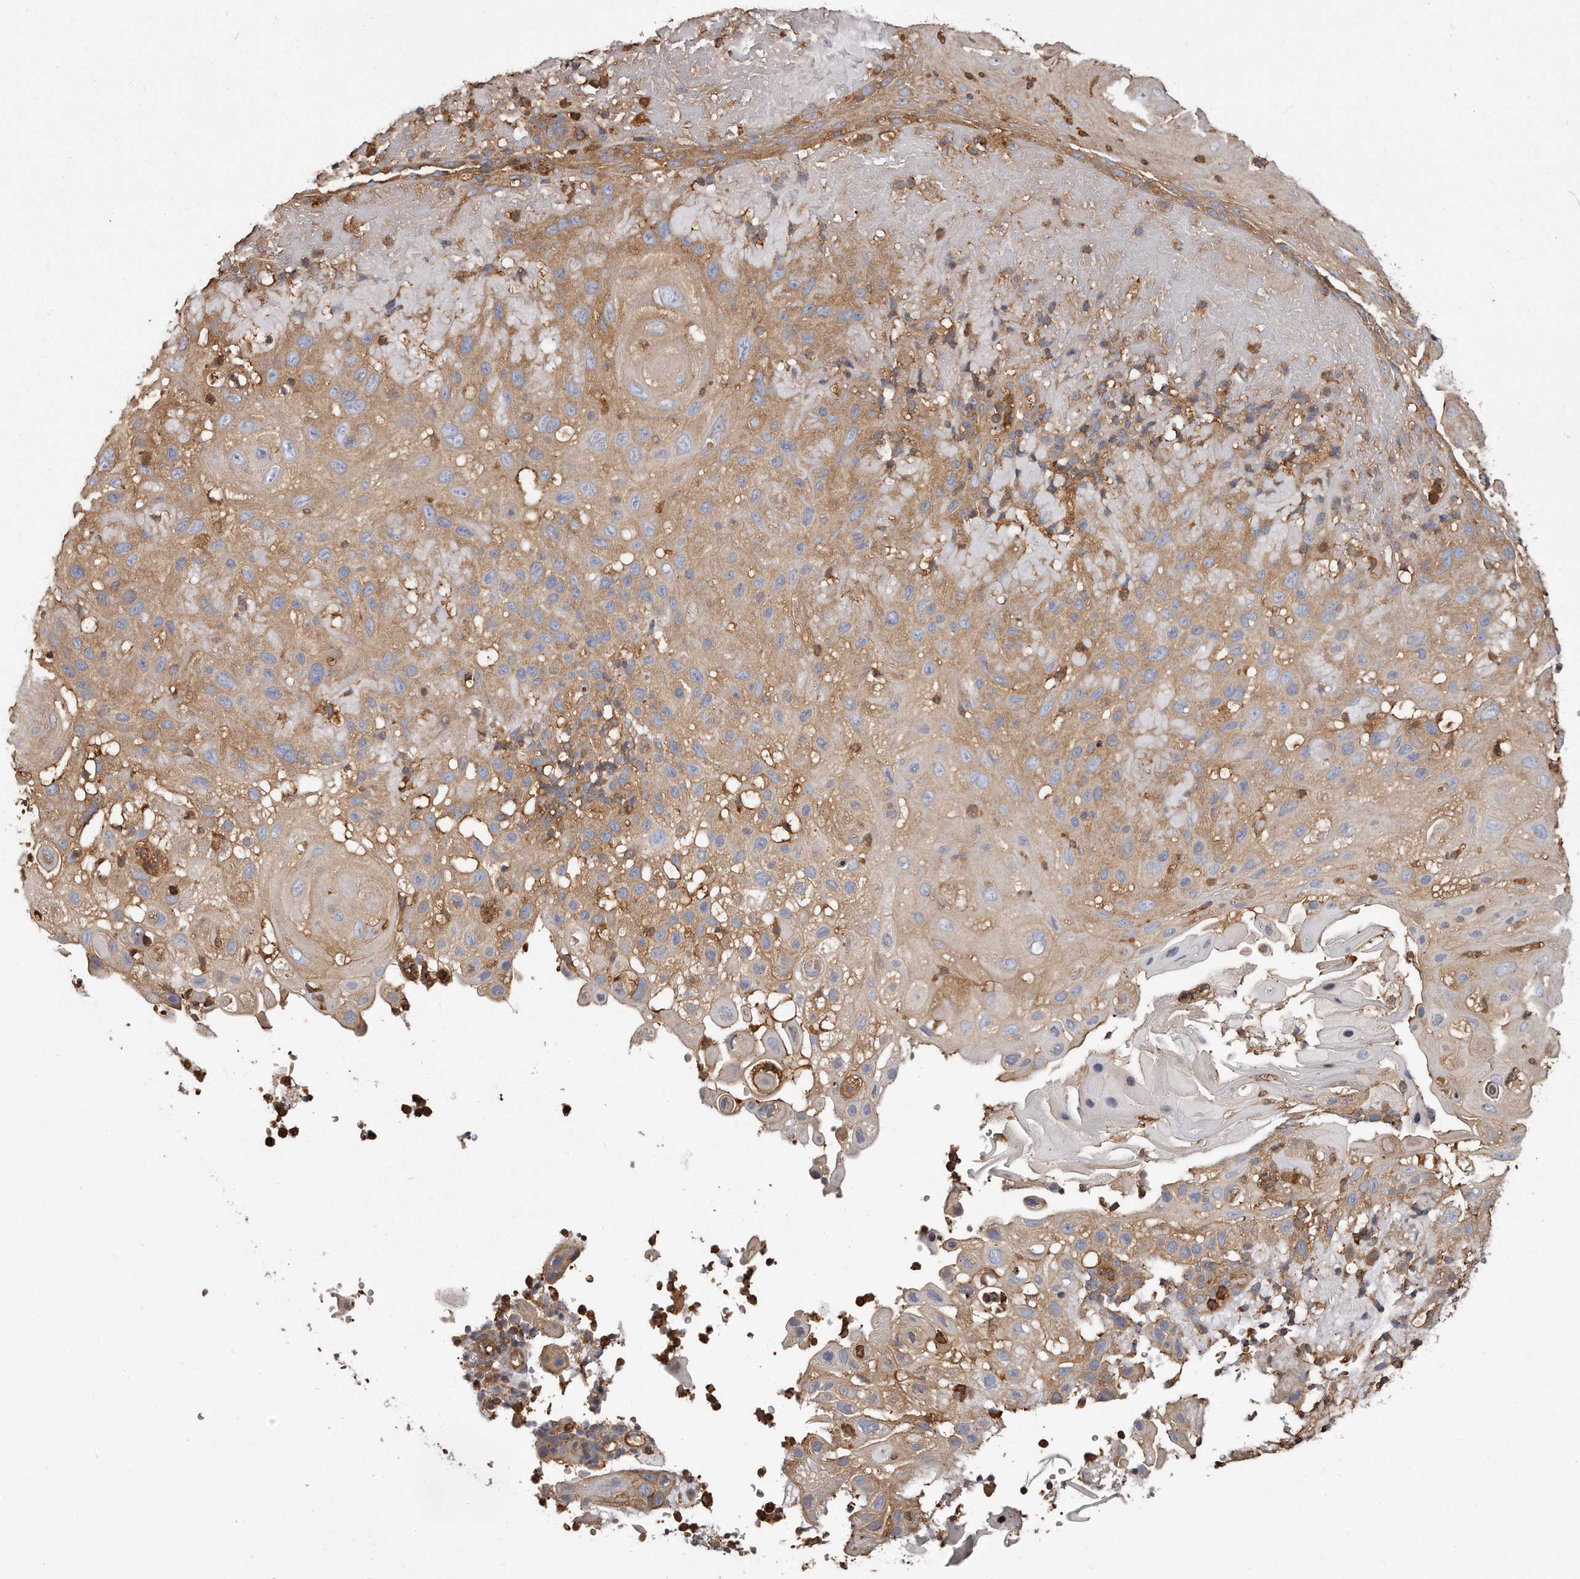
{"staining": {"intensity": "moderate", "quantity": "25%-75%", "location": "cytoplasmic/membranous"}, "tissue": "skin cancer", "cell_type": "Tumor cells", "image_type": "cancer", "snomed": [{"axis": "morphology", "description": "Normal tissue, NOS"}, {"axis": "morphology", "description": "Squamous cell carcinoma, NOS"}, {"axis": "topography", "description": "Skin"}], "caption": "Human squamous cell carcinoma (skin) stained with a protein marker shows moderate staining in tumor cells.", "gene": "CAP1", "patient": {"sex": "female", "age": 96}}